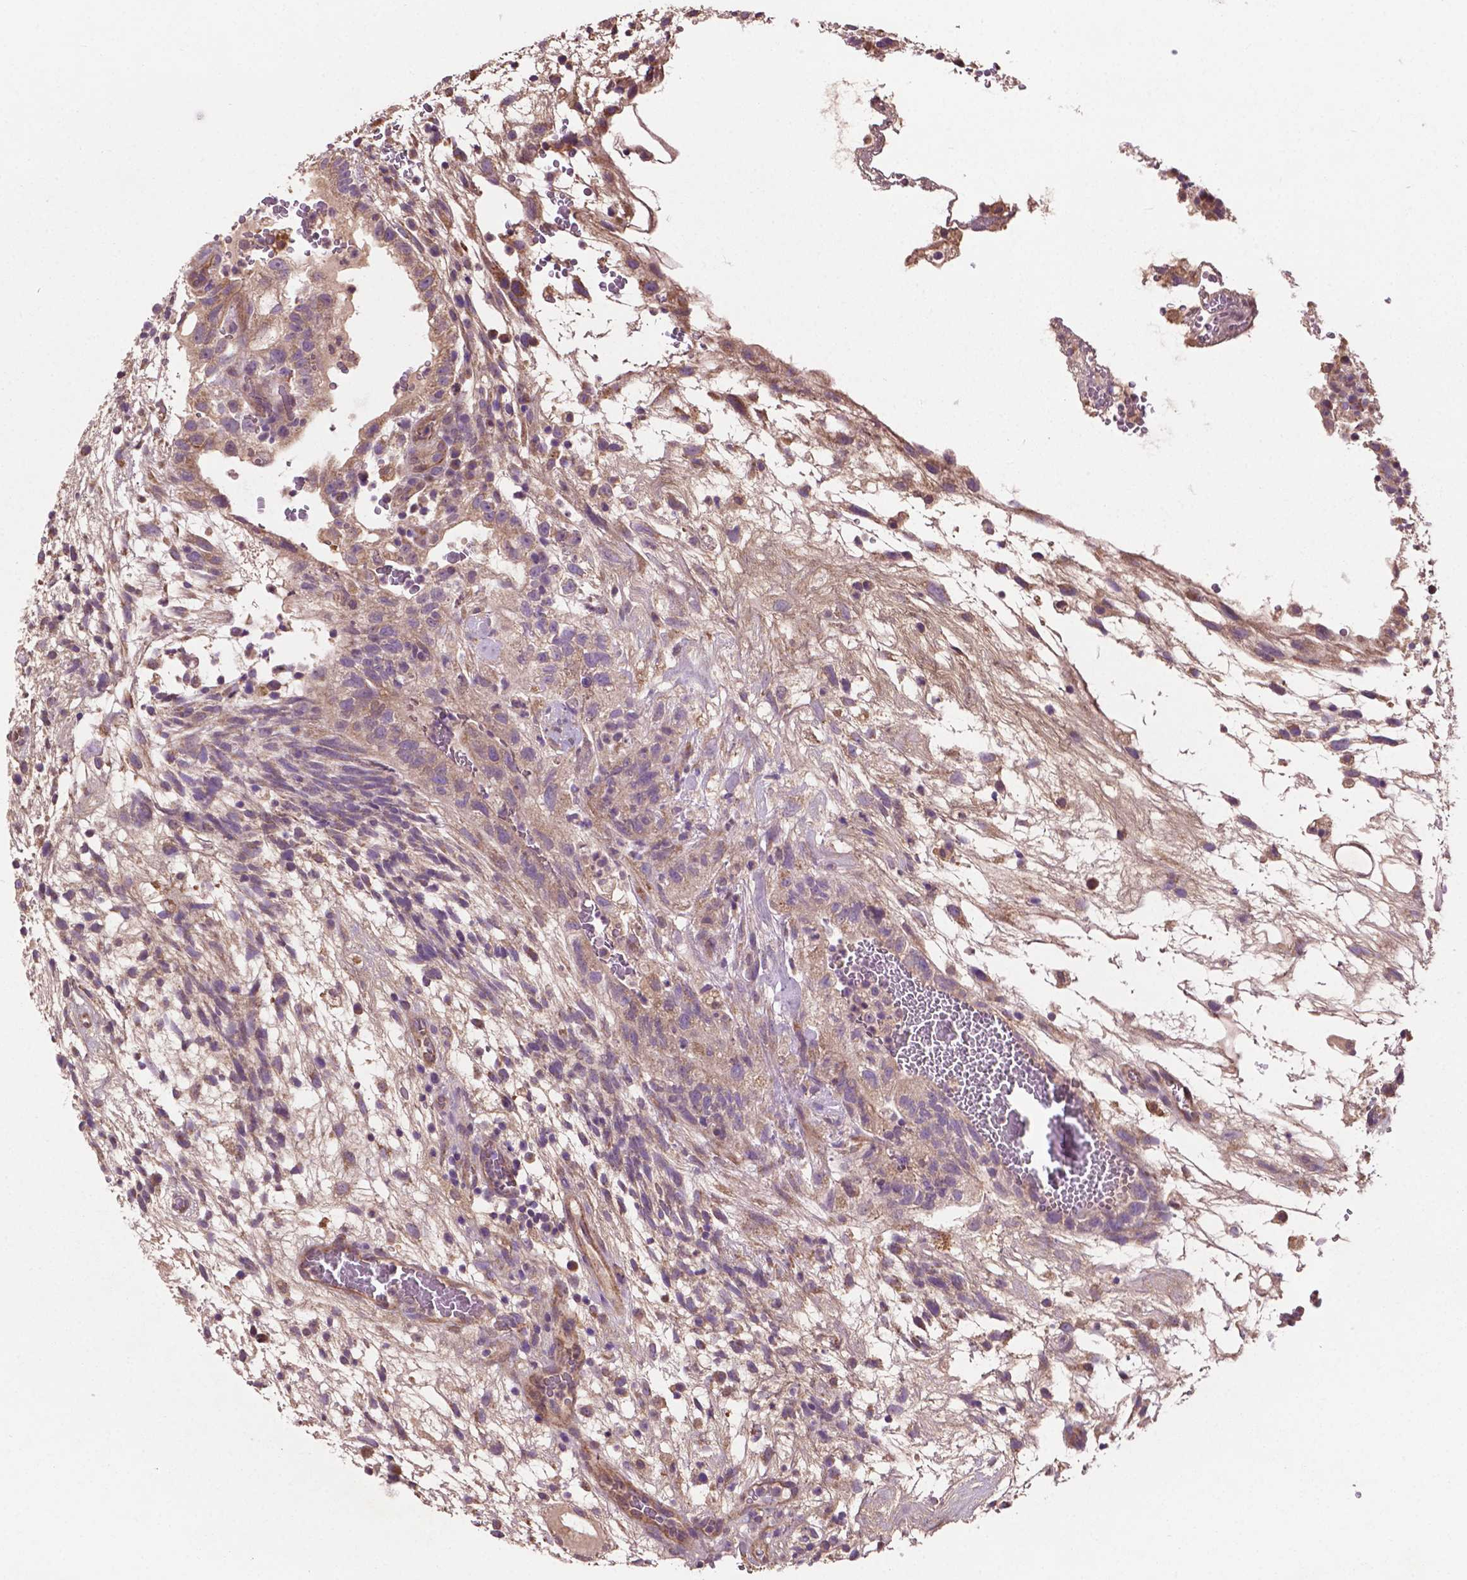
{"staining": {"intensity": "weak", "quantity": ">75%", "location": "cytoplasmic/membranous"}, "tissue": "testis cancer", "cell_type": "Tumor cells", "image_type": "cancer", "snomed": [{"axis": "morphology", "description": "Normal tissue, NOS"}, {"axis": "morphology", "description": "Carcinoma, Embryonal, NOS"}, {"axis": "topography", "description": "Testis"}], "caption": "About >75% of tumor cells in human testis cancer reveal weak cytoplasmic/membranous protein expression as visualized by brown immunohistochemical staining.", "gene": "GJA9", "patient": {"sex": "male", "age": 32}}